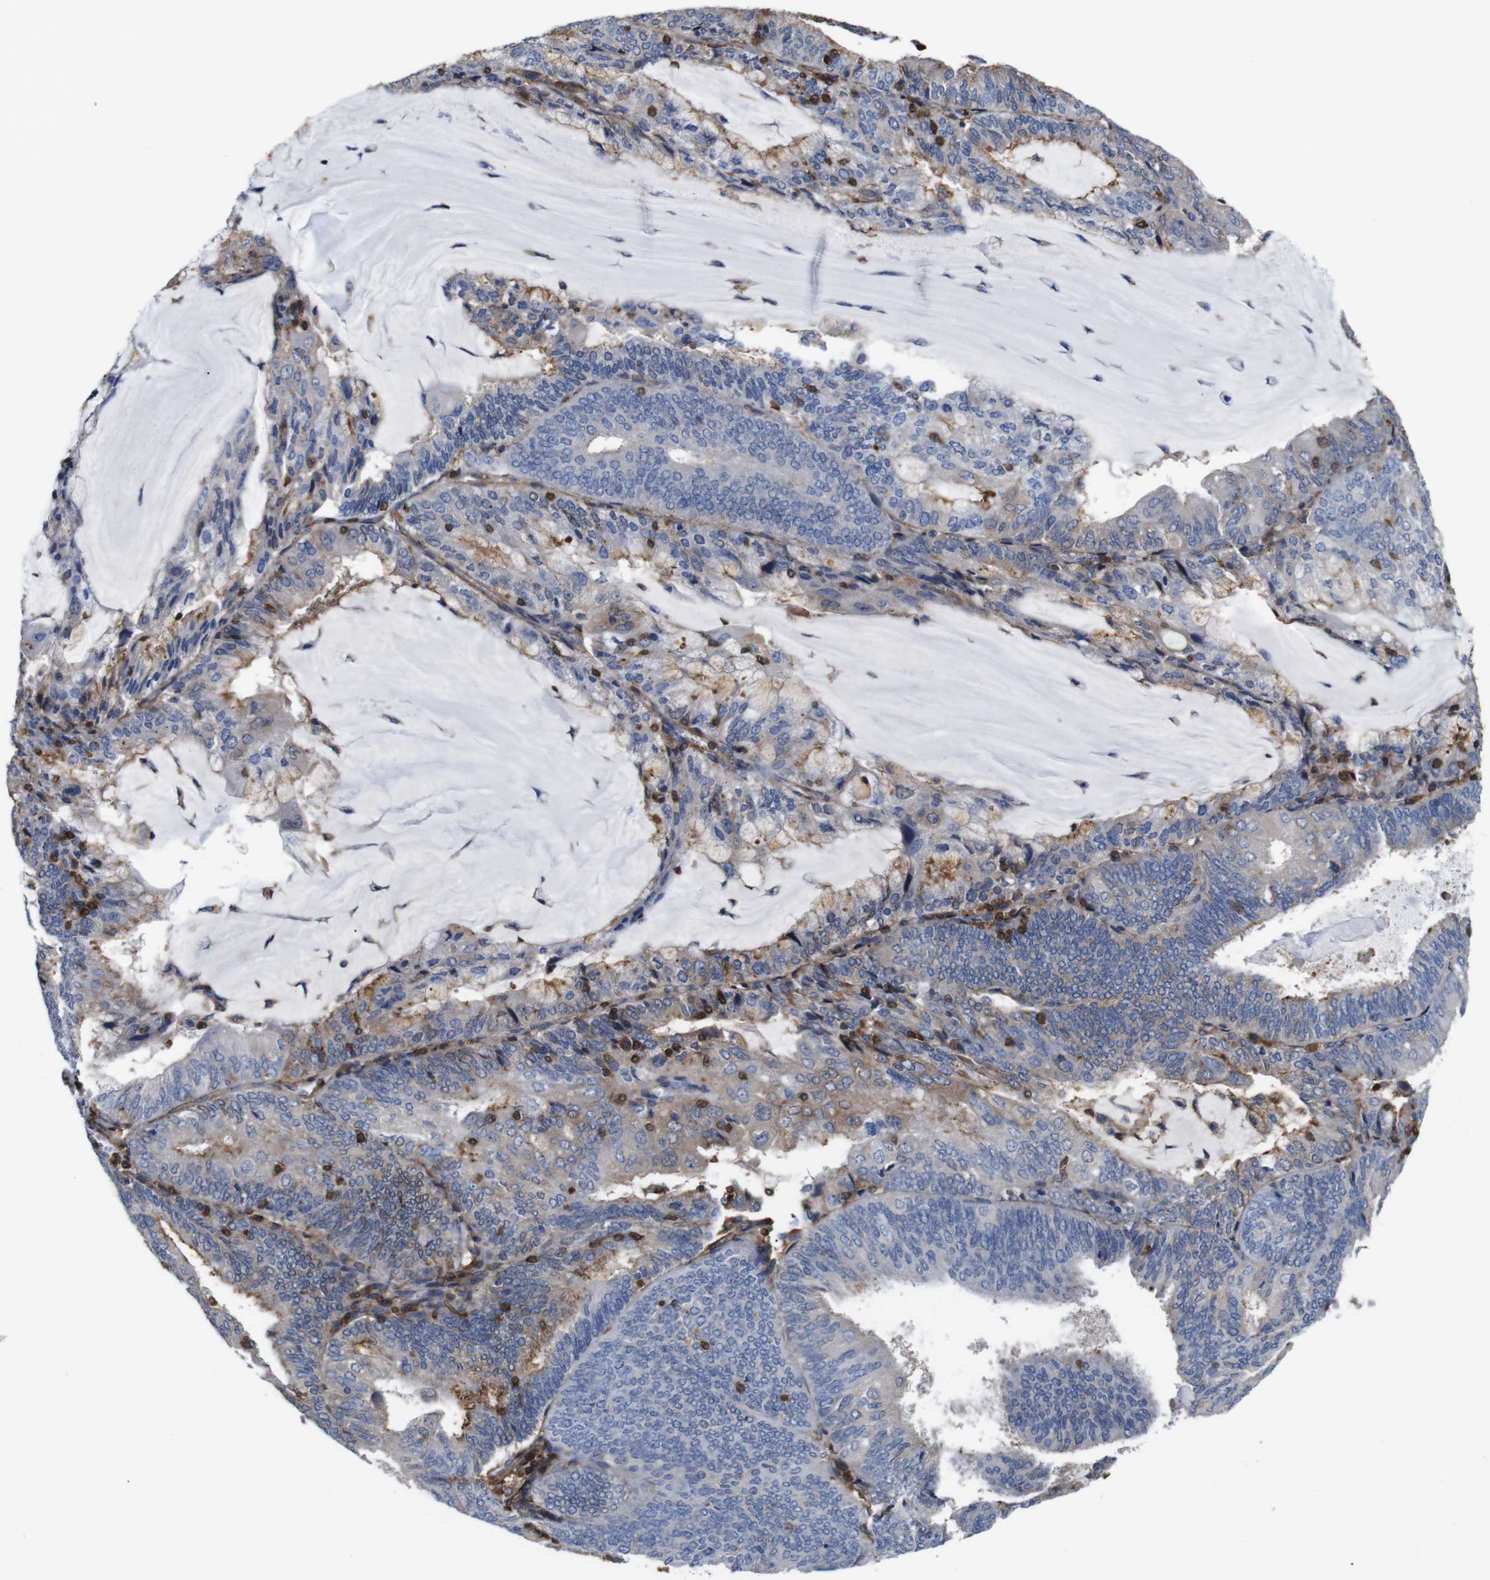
{"staining": {"intensity": "moderate", "quantity": "<25%", "location": "cytoplasmic/membranous"}, "tissue": "endometrial cancer", "cell_type": "Tumor cells", "image_type": "cancer", "snomed": [{"axis": "morphology", "description": "Adenocarcinoma, NOS"}, {"axis": "topography", "description": "Endometrium"}], "caption": "The micrograph shows immunohistochemical staining of endometrial cancer (adenocarcinoma). There is moderate cytoplasmic/membranous positivity is appreciated in about <25% of tumor cells.", "gene": "PI4KA", "patient": {"sex": "female", "age": 81}}